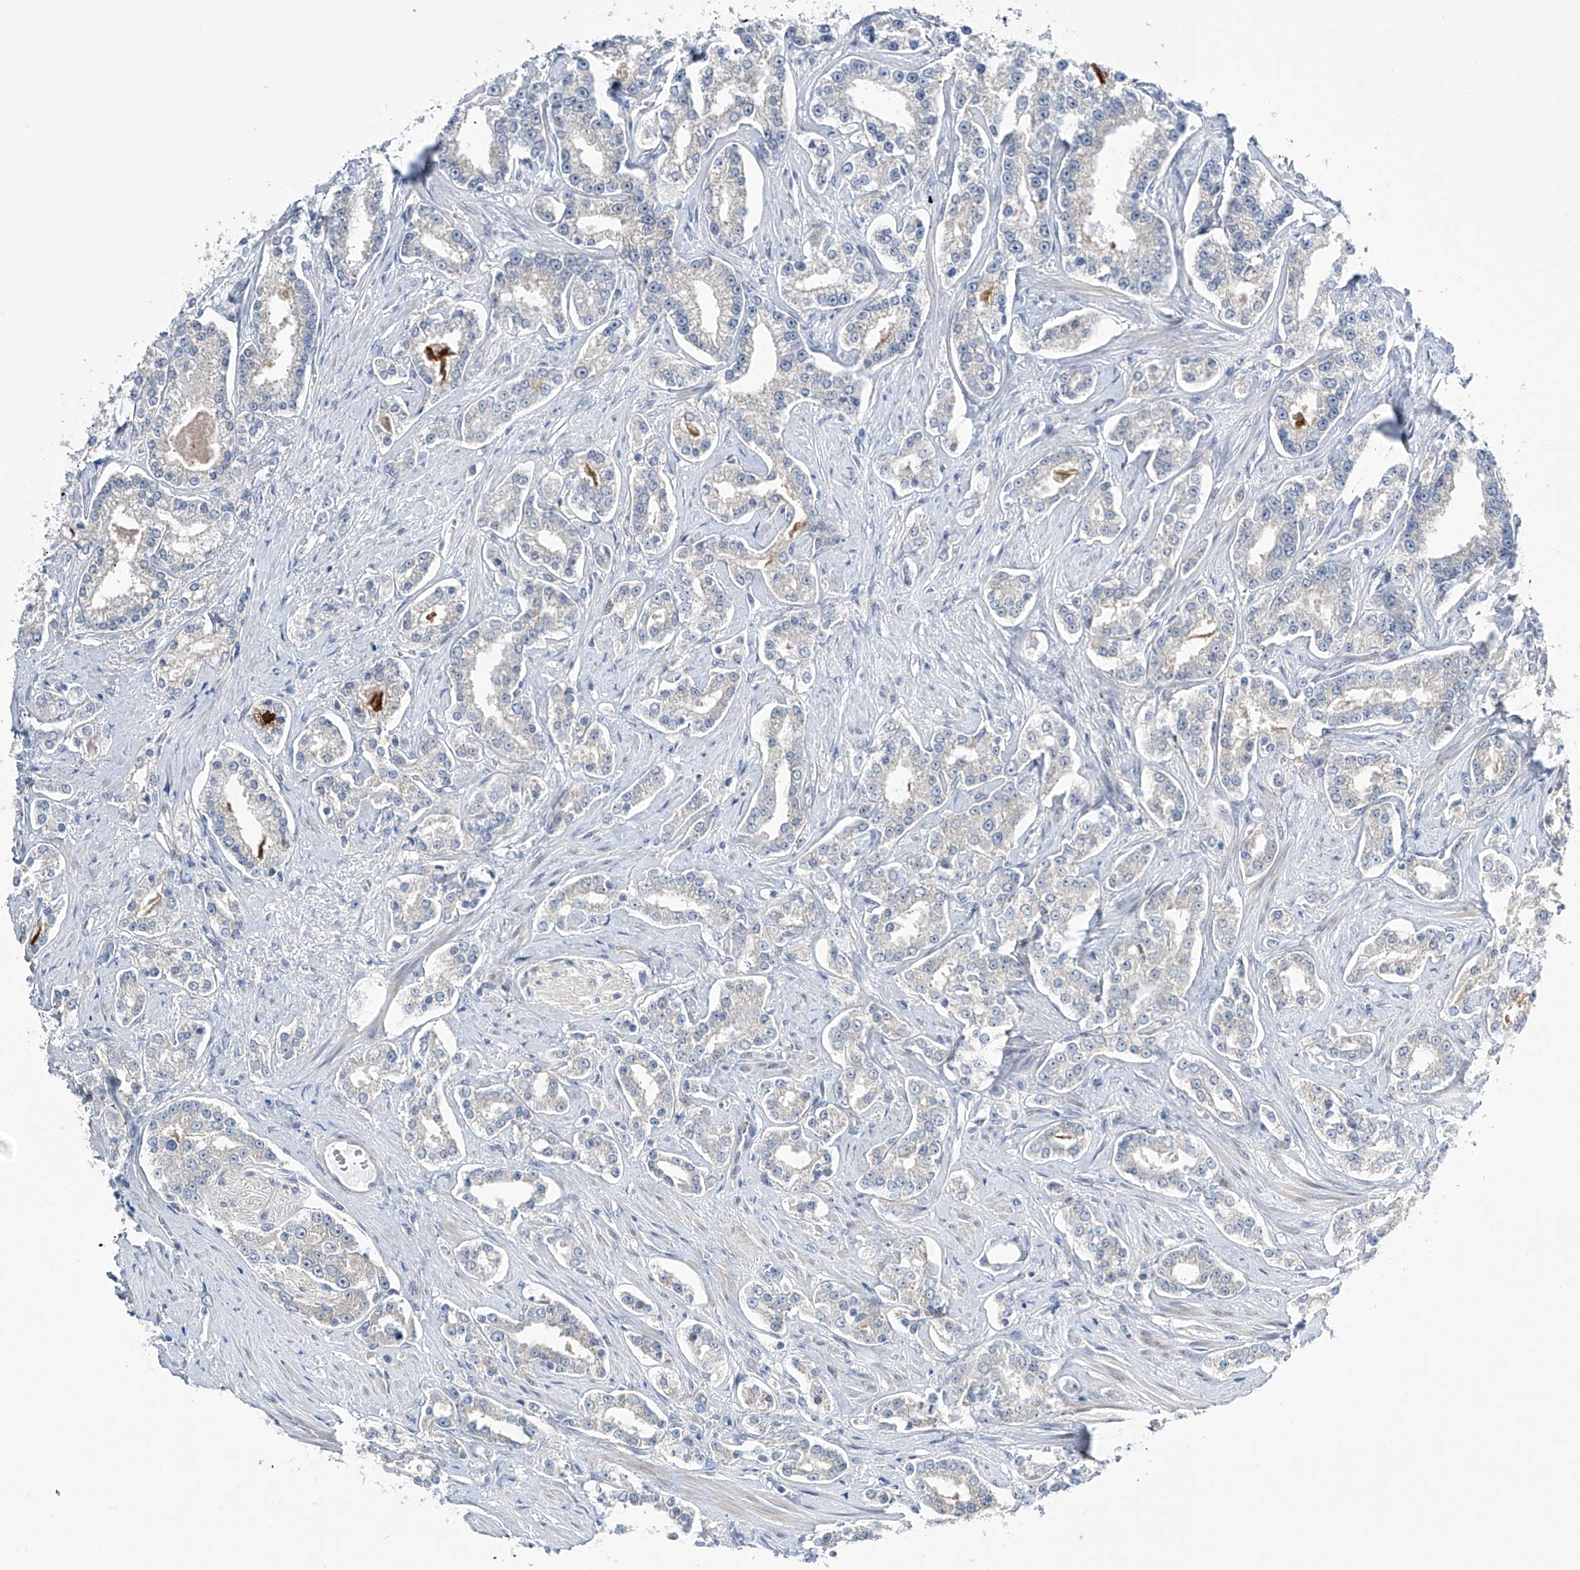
{"staining": {"intensity": "weak", "quantity": "<25%", "location": "cytoplasmic/membranous"}, "tissue": "prostate cancer", "cell_type": "Tumor cells", "image_type": "cancer", "snomed": [{"axis": "morphology", "description": "Normal tissue, NOS"}, {"axis": "morphology", "description": "Adenocarcinoma, High grade"}, {"axis": "topography", "description": "Prostate"}], "caption": "High magnification brightfield microscopy of prostate adenocarcinoma (high-grade) stained with DAB (3,3'-diaminobenzidine) (brown) and counterstained with hematoxylin (blue): tumor cells show no significant staining.", "gene": "TRIM60", "patient": {"sex": "male", "age": 83}}